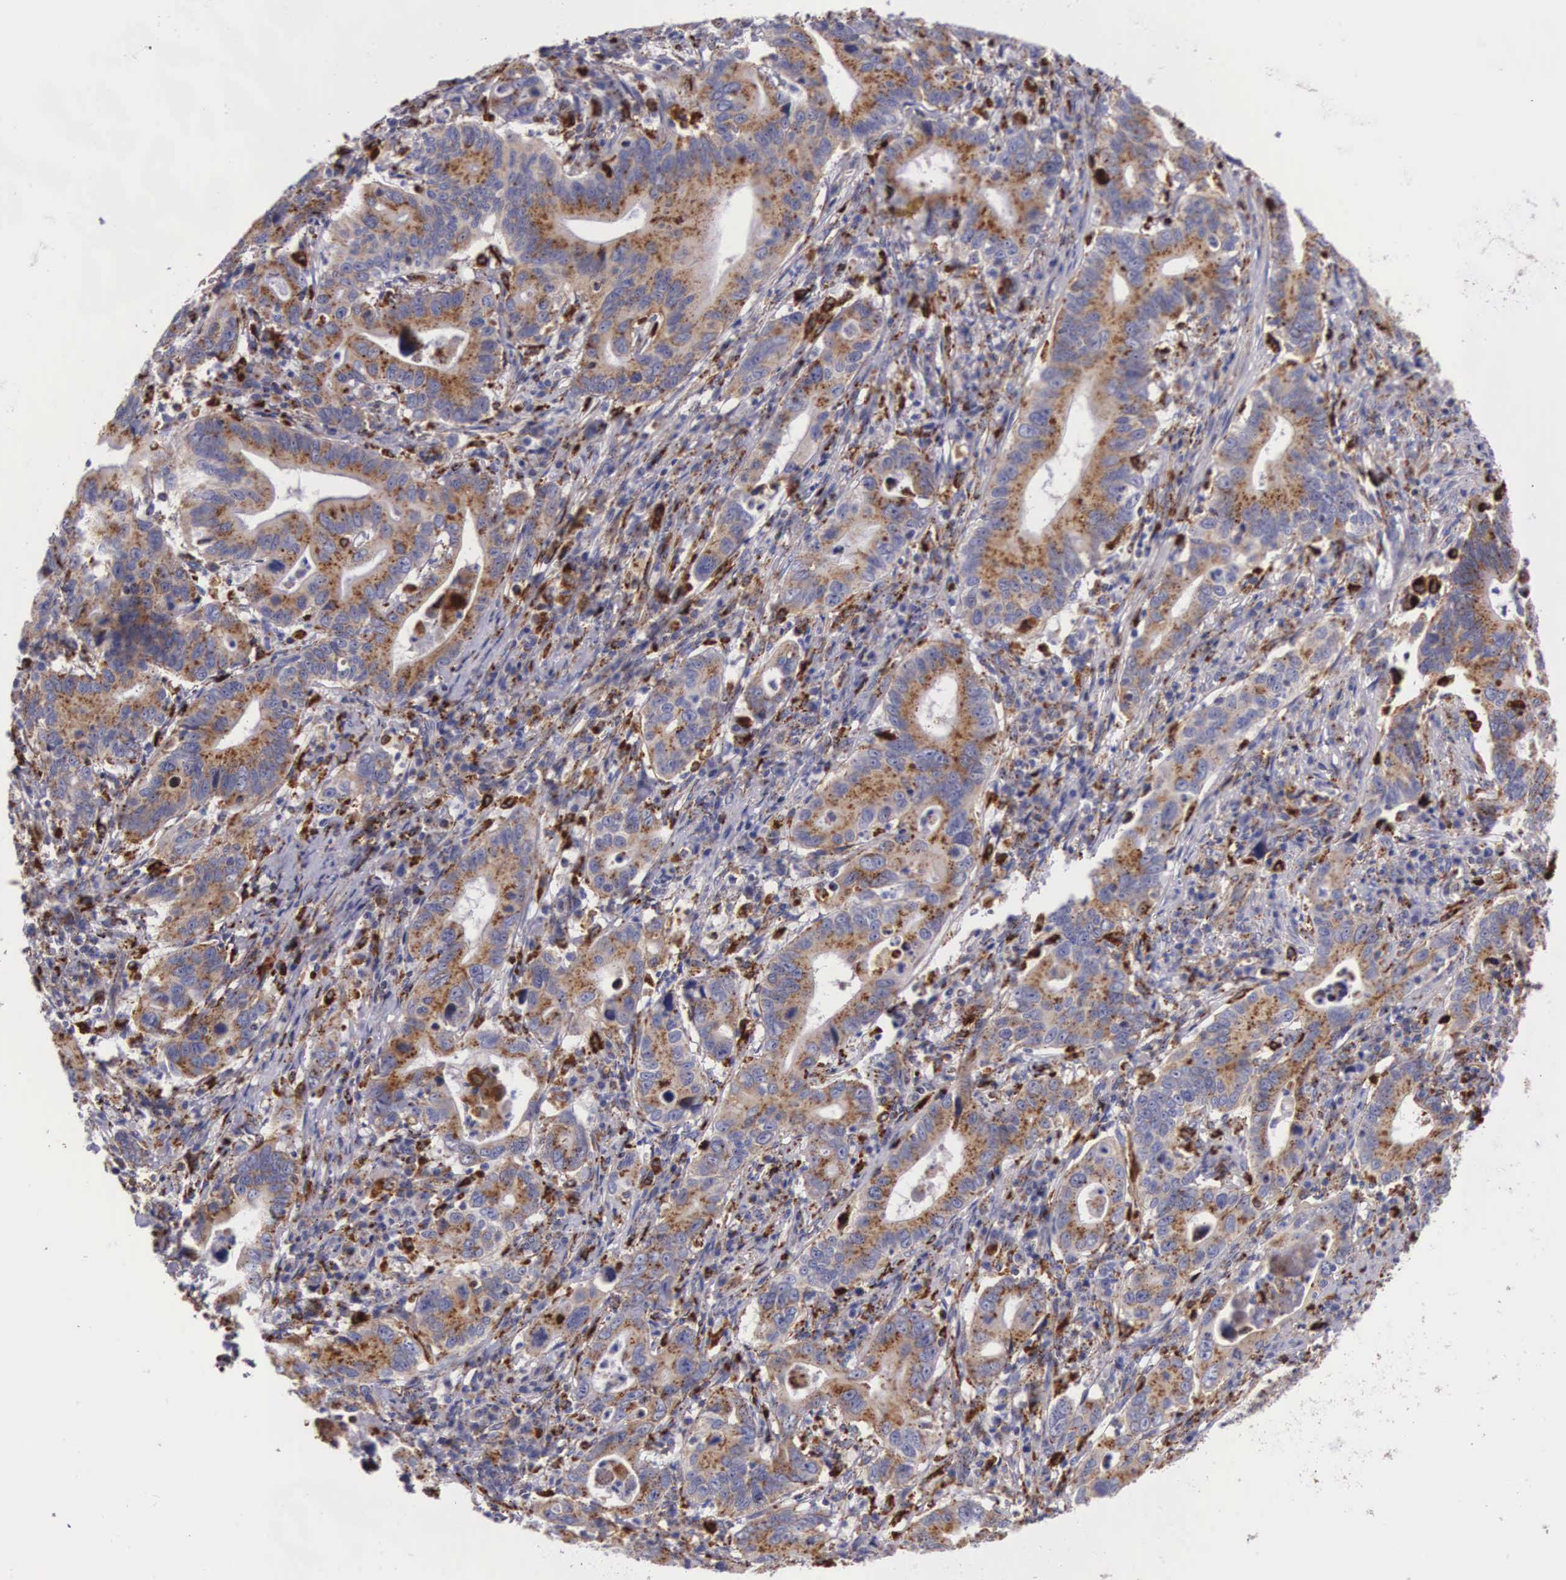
{"staining": {"intensity": "moderate", "quantity": ">75%", "location": "cytoplasmic/membranous"}, "tissue": "stomach cancer", "cell_type": "Tumor cells", "image_type": "cancer", "snomed": [{"axis": "morphology", "description": "Adenocarcinoma, NOS"}, {"axis": "topography", "description": "Stomach, upper"}], "caption": "Brown immunohistochemical staining in stomach adenocarcinoma shows moderate cytoplasmic/membranous staining in approximately >75% of tumor cells.", "gene": "NAGA", "patient": {"sex": "male", "age": 63}}